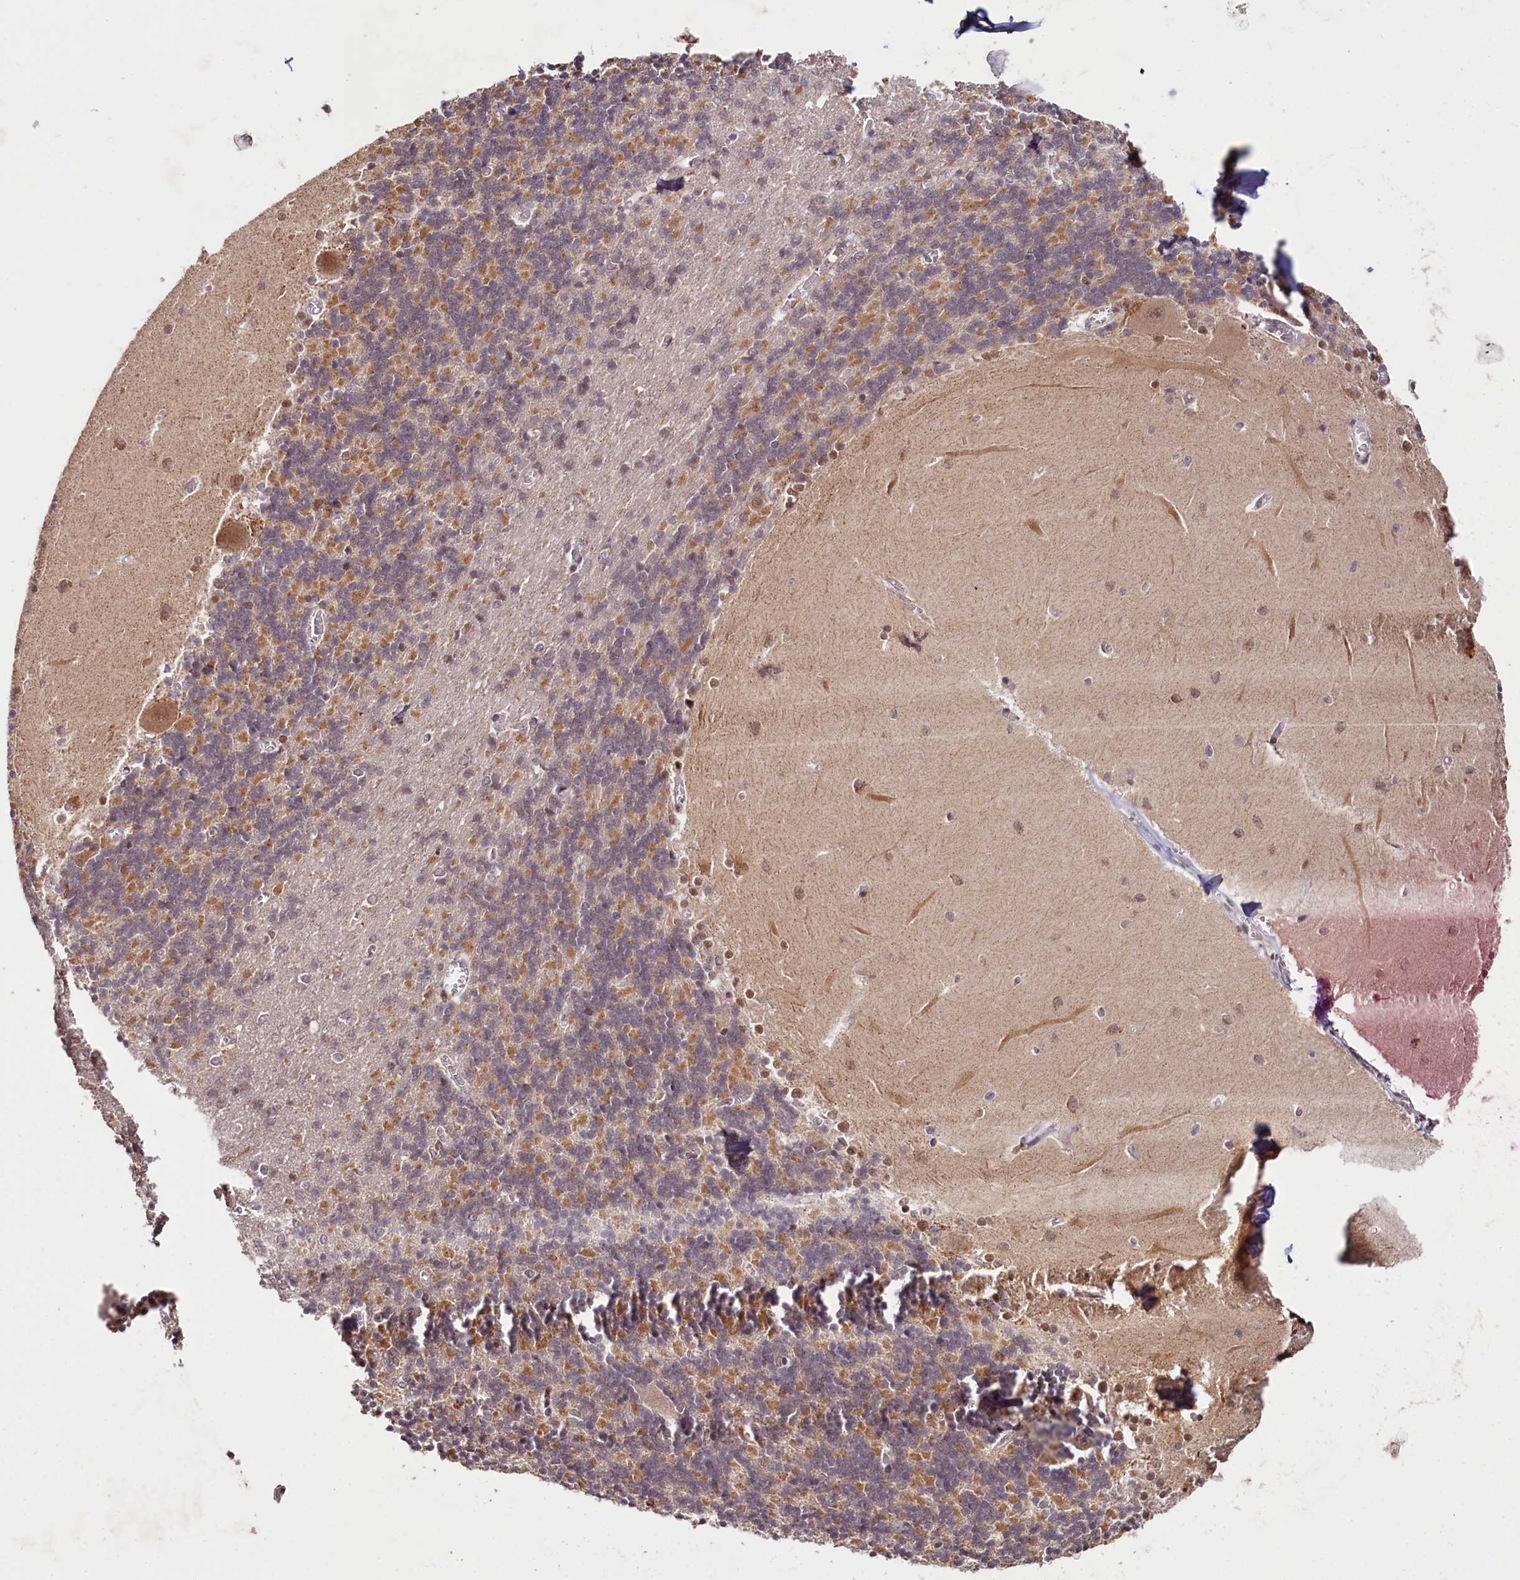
{"staining": {"intensity": "moderate", "quantity": "25%-75%", "location": "cytoplasmic/membranous"}, "tissue": "cerebellum", "cell_type": "Cells in granular layer", "image_type": "normal", "snomed": [{"axis": "morphology", "description": "Normal tissue, NOS"}, {"axis": "topography", "description": "Cerebellum"}], "caption": "A brown stain labels moderate cytoplasmic/membranous expression of a protein in cells in granular layer of normal cerebellum.", "gene": "PDE6D", "patient": {"sex": "male", "age": 37}}